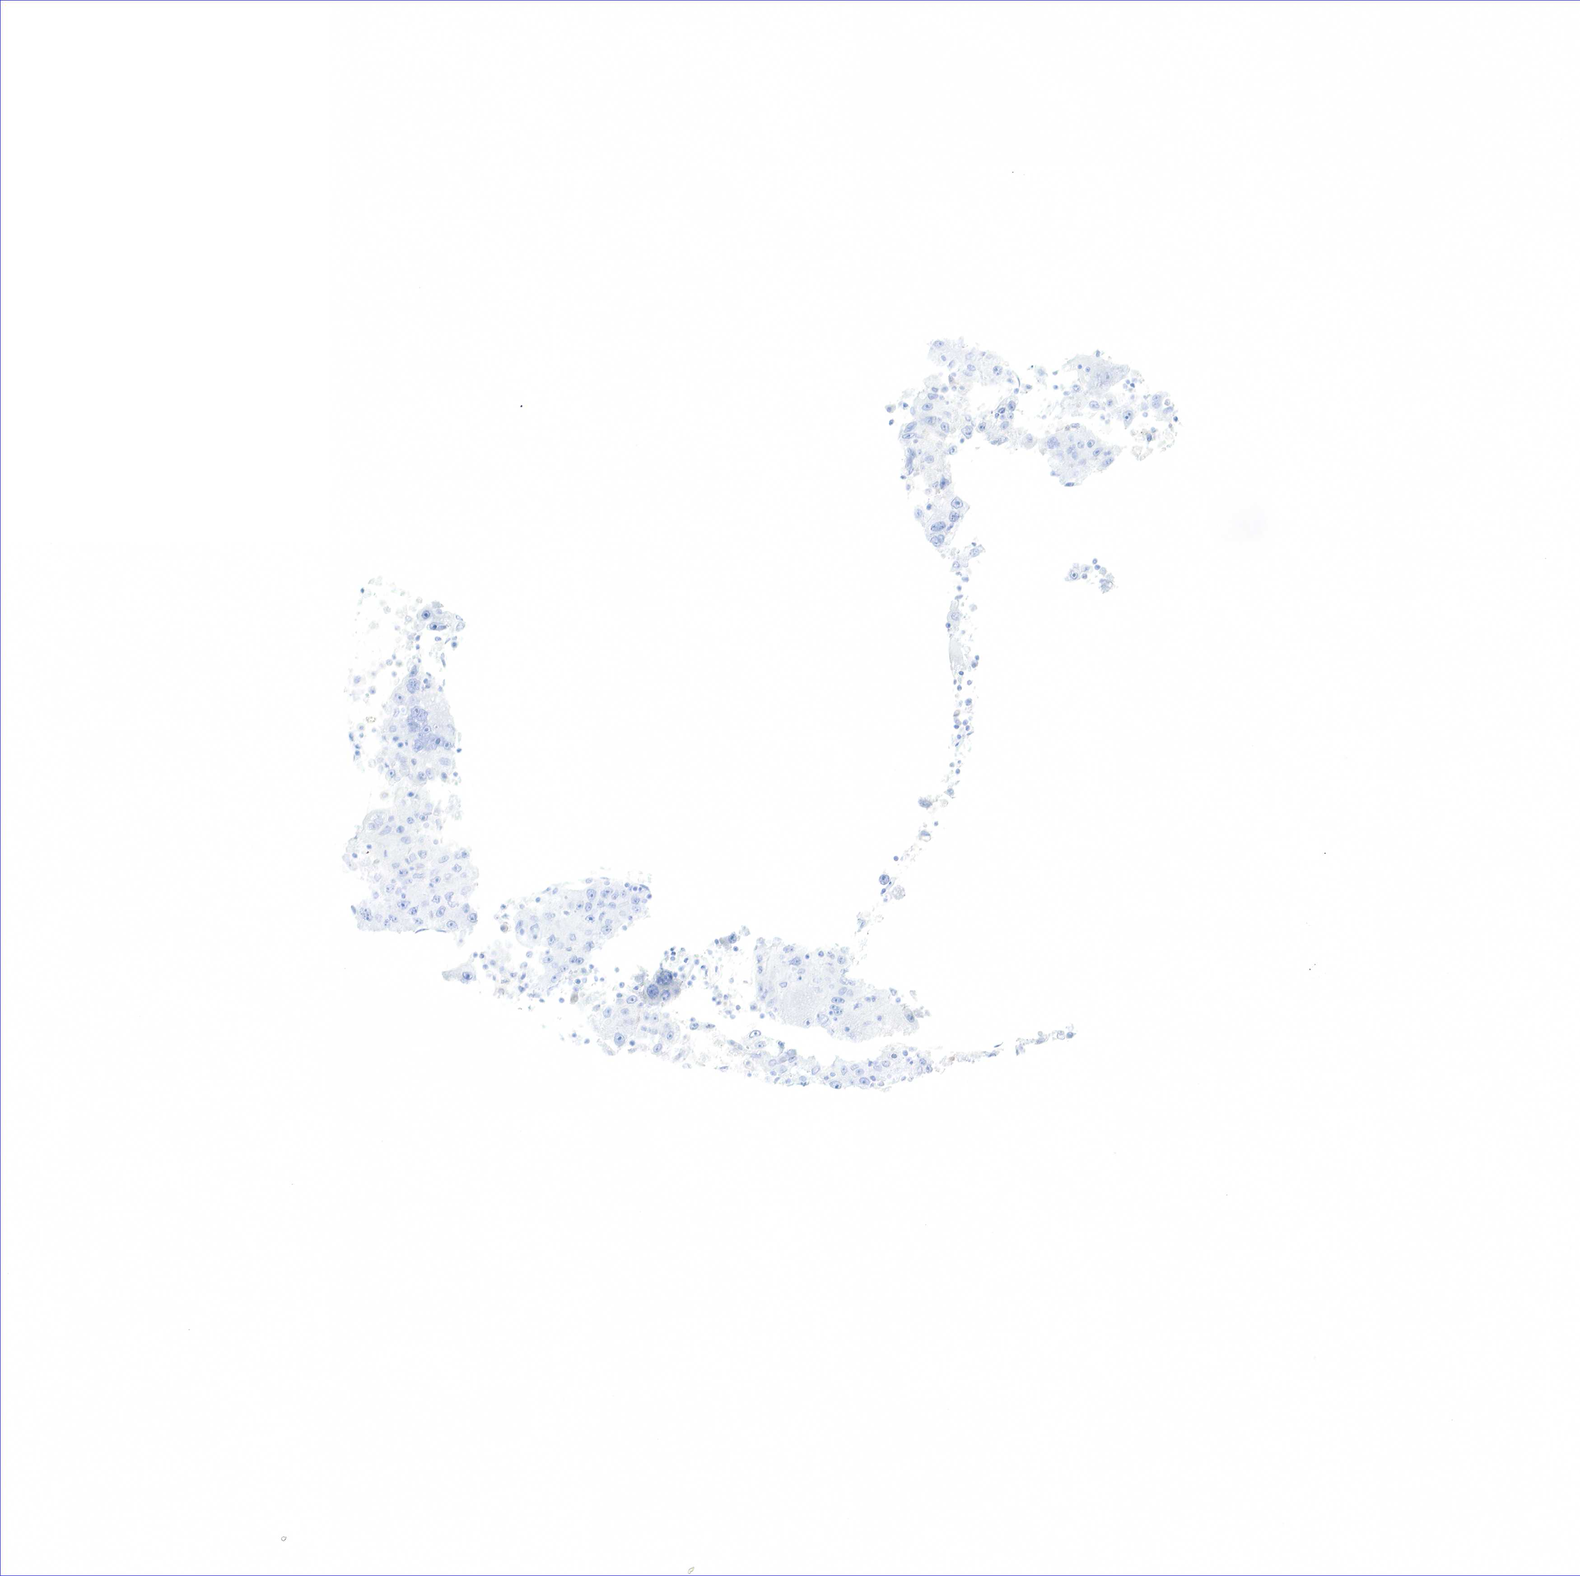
{"staining": {"intensity": "negative", "quantity": "none", "location": "none"}, "tissue": "liver cancer", "cell_type": "Tumor cells", "image_type": "cancer", "snomed": [{"axis": "morphology", "description": "Carcinoma, Hepatocellular, NOS"}, {"axis": "topography", "description": "Liver"}], "caption": "High magnification brightfield microscopy of liver cancer stained with DAB (3,3'-diaminobenzidine) (brown) and counterstained with hematoxylin (blue): tumor cells show no significant positivity.", "gene": "TNFRSF8", "patient": {"sex": "male", "age": 49}}